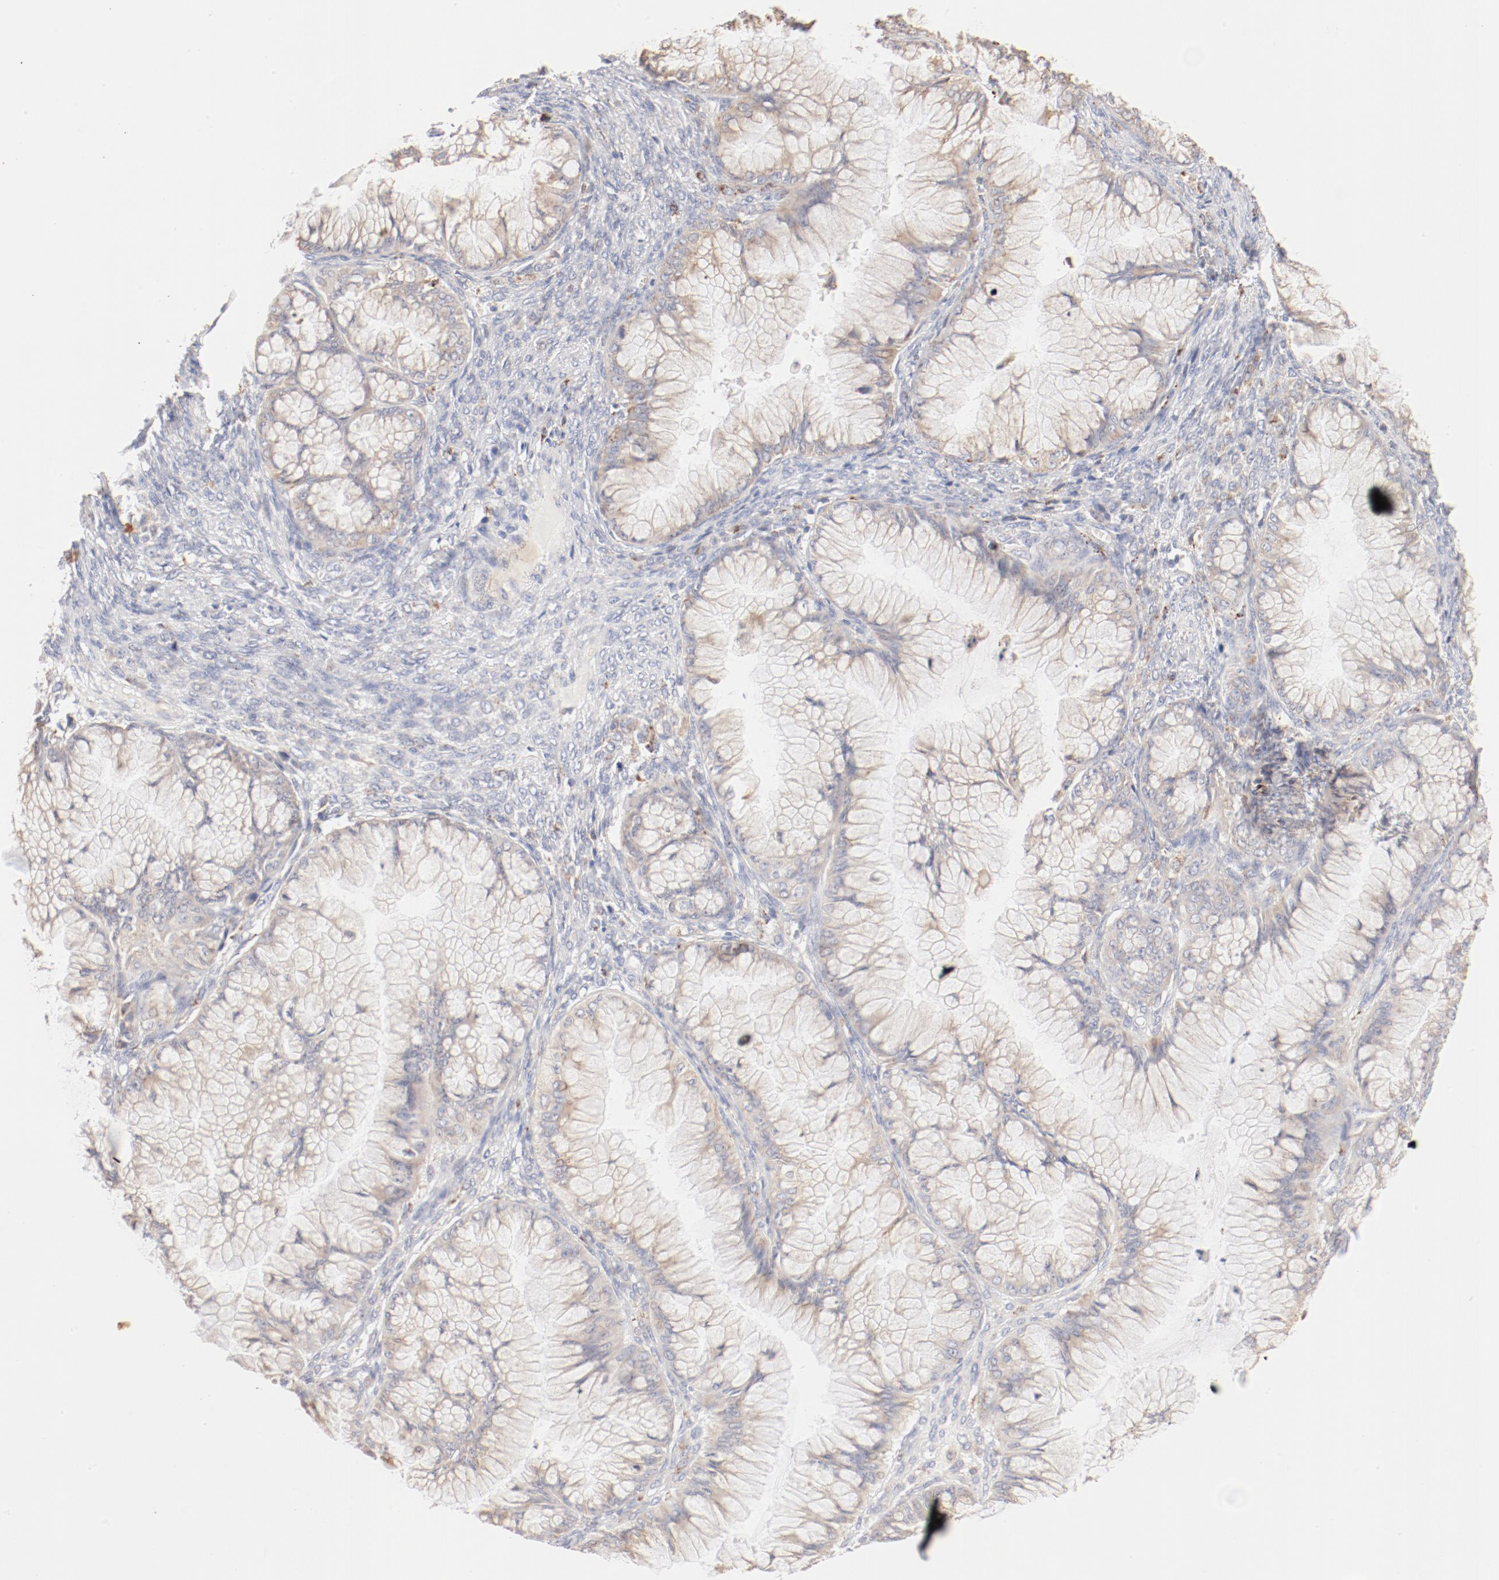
{"staining": {"intensity": "negative", "quantity": "none", "location": "none"}, "tissue": "ovarian cancer", "cell_type": "Tumor cells", "image_type": "cancer", "snomed": [{"axis": "morphology", "description": "Cystadenocarcinoma, mucinous, NOS"}, {"axis": "topography", "description": "Ovary"}], "caption": "IHC micrograph of neoplastic tissue: human ovarian cancer stained with DAB exhibits no significant protein staining in tumor cells.", "gene": "CTSH", "patient": {"sex": "female", "age": 63}}